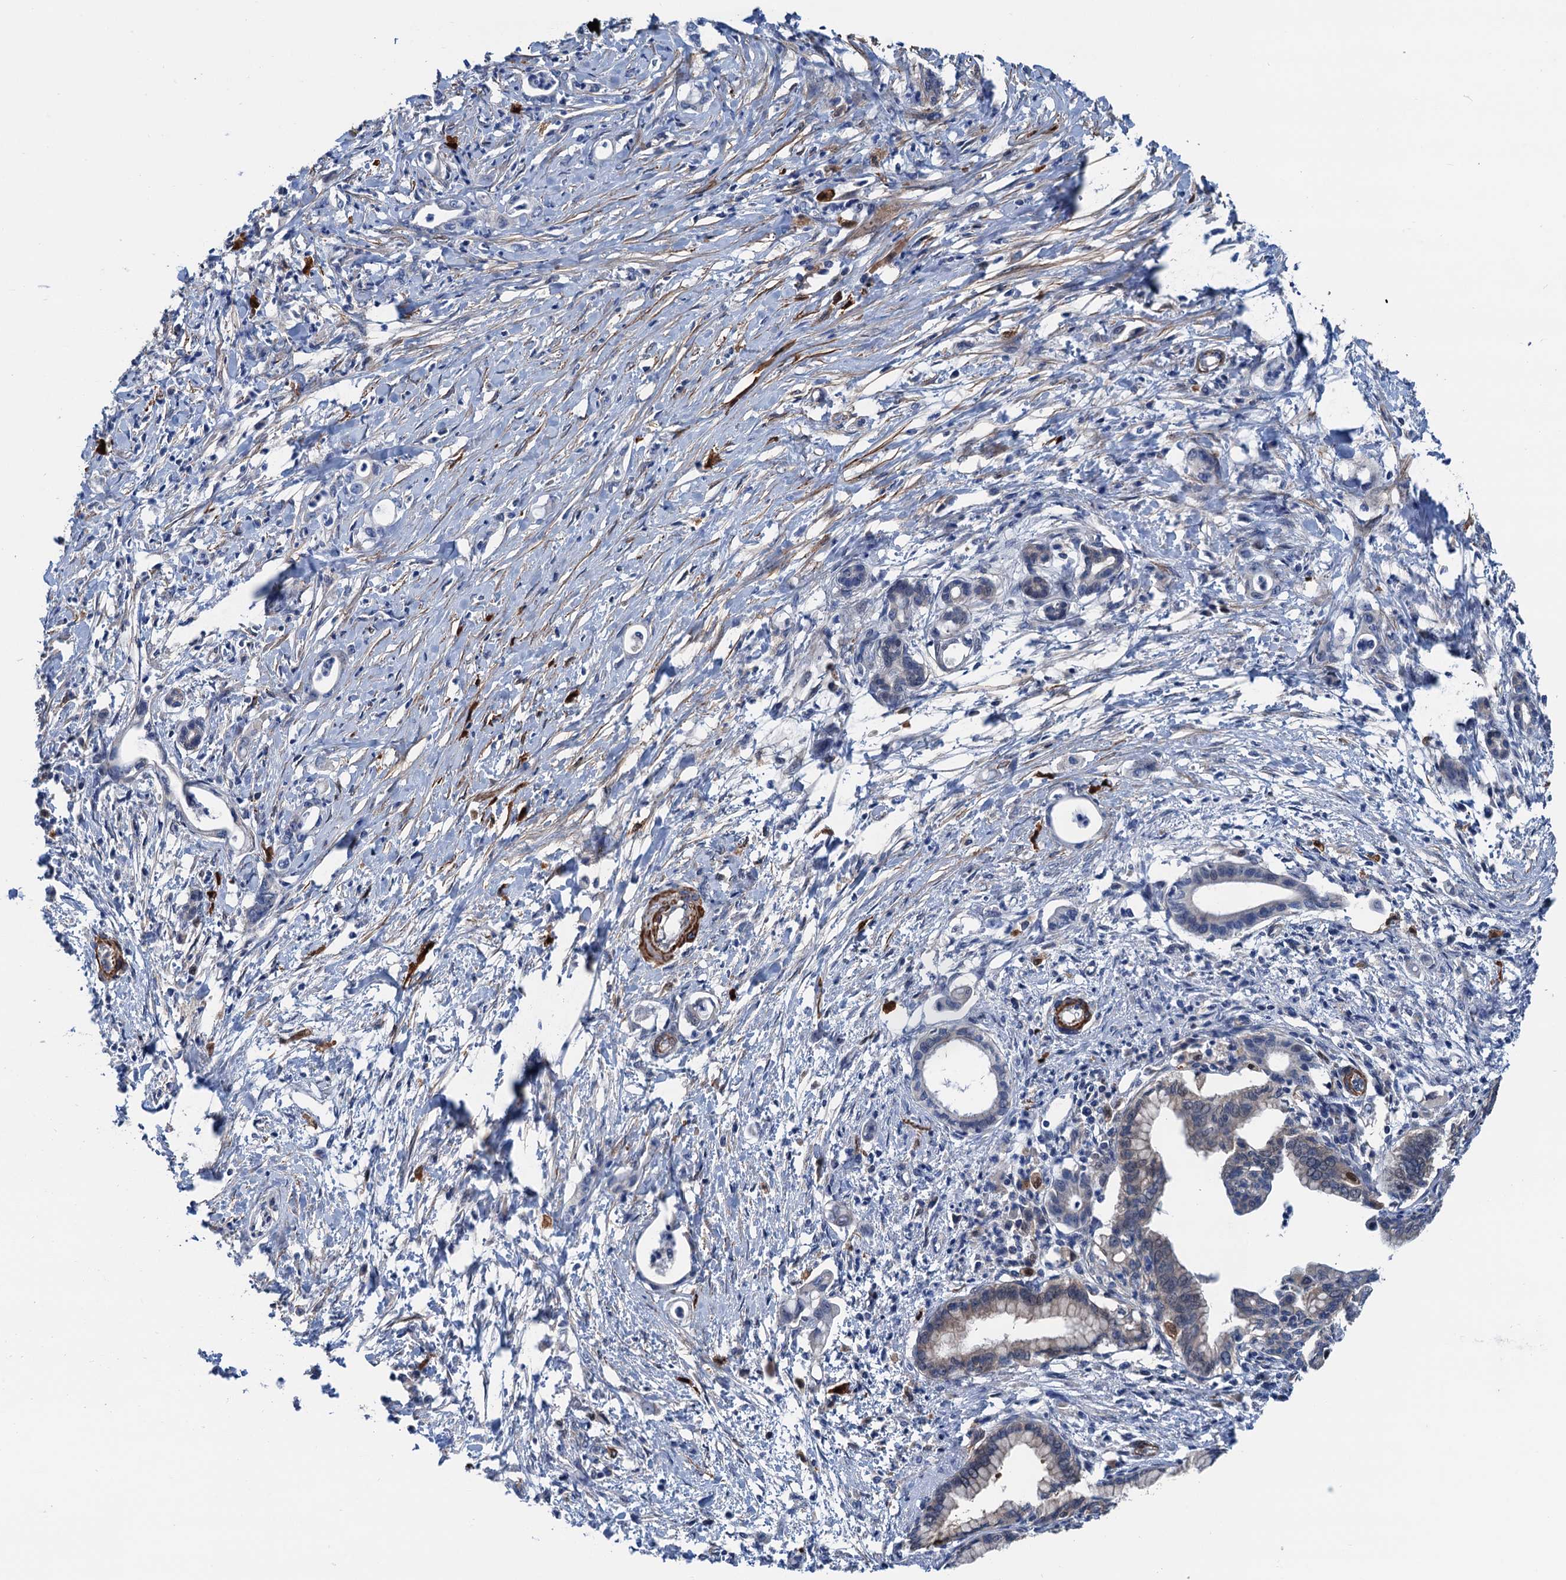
{"staining": {"intensity": "negative", "quantity": "none", "location": "none"}, "tissue": "pancreatic cancer", "cell_type": "Tumor cells", "image_type": "cancer", "snomed": [{"axis": "morphology", "description": "Adenocarcinoma, NOS"}, {"axis": "topography", "description": "Pancreas"}], "caption": "Protein analysis of adenocarcinoma (pancreatic) exhibits no significant positivity in tumor cells.", "gene": "CSTPP1", "patient": {"sex": "female", "age": 55}}